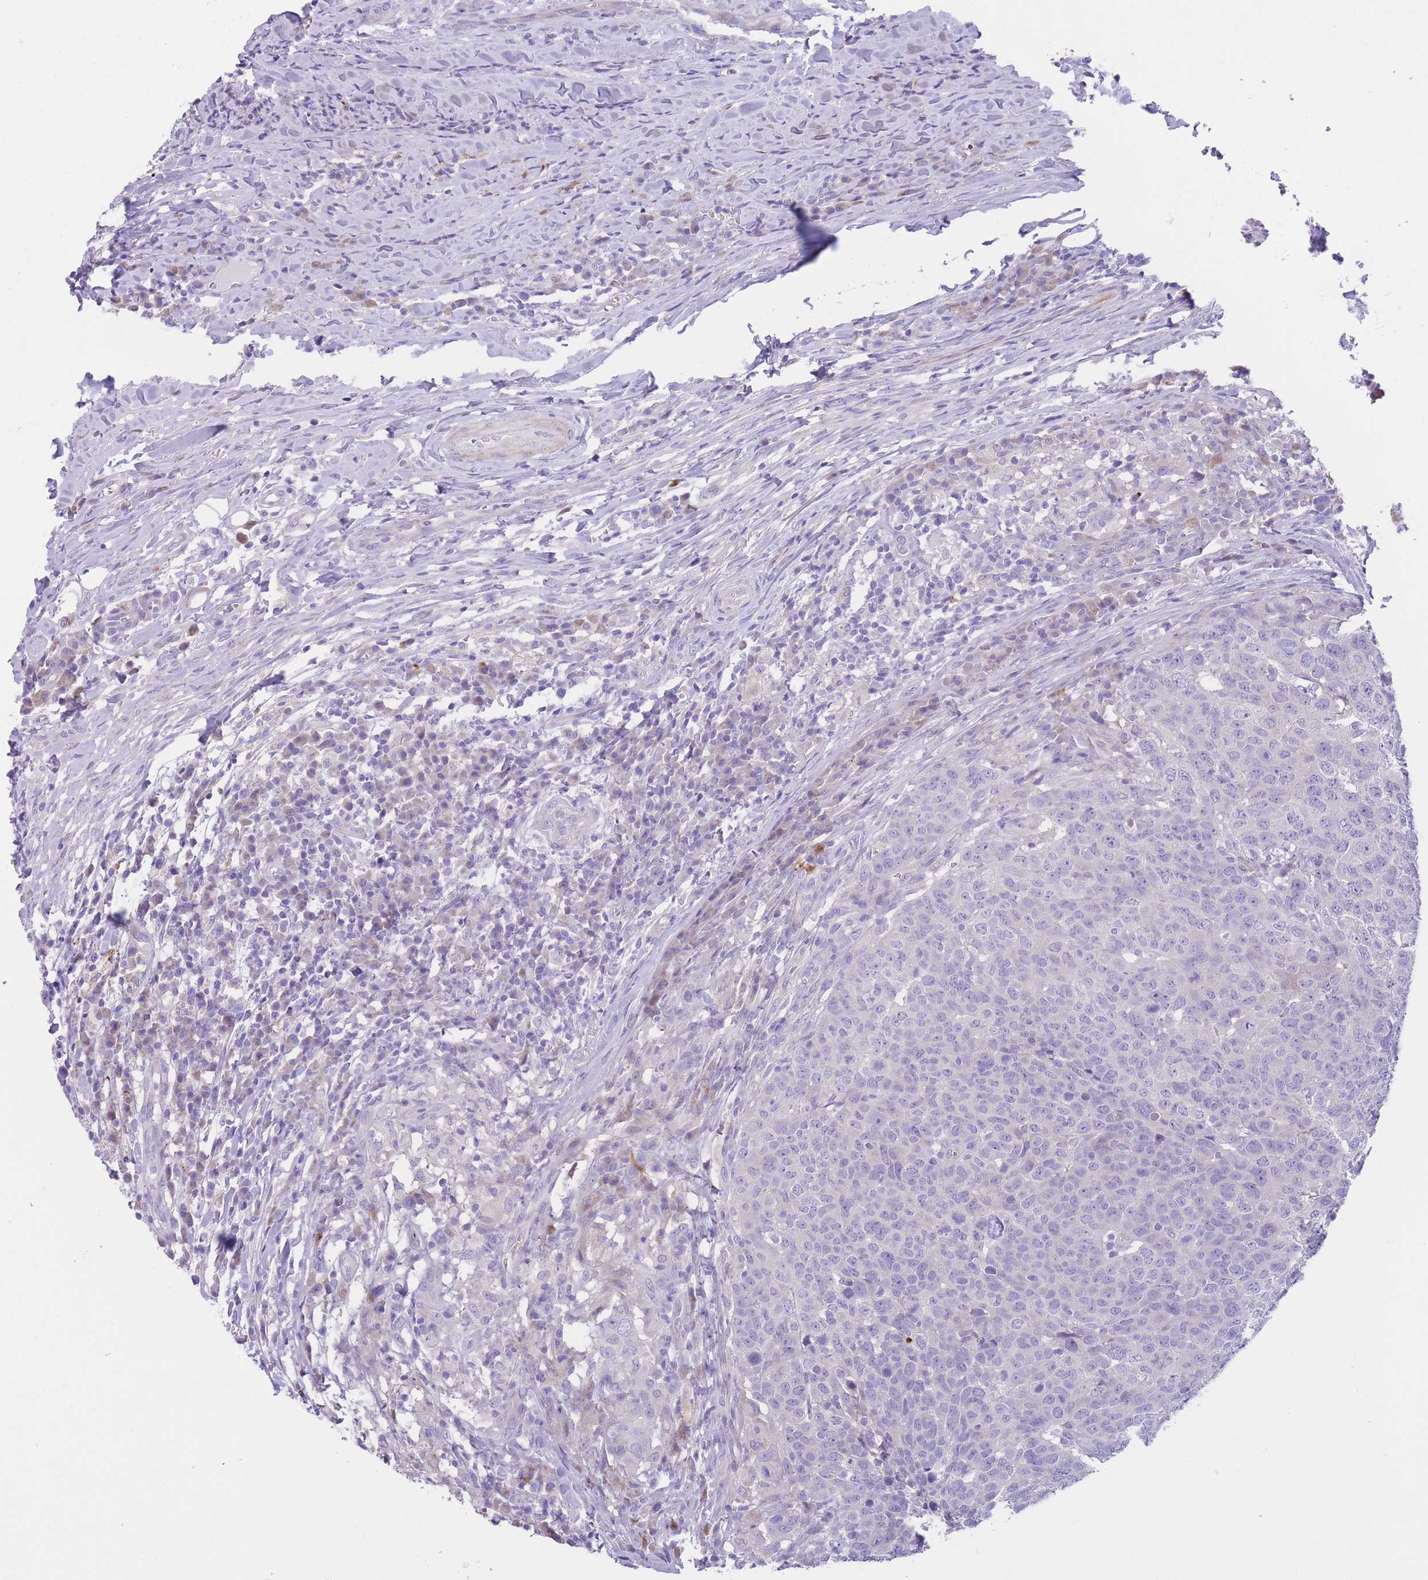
{"staining": {"intensity": "negative", "quantity": "none", "location": "none"}, "tissue": "head and neck cancer", "cell_type": "Tumor cells", "image_type": "cancer", "snomed": [{"axis": "morphology", "description": "Normal tissue, NOS"}, {"axis": "morphology", "description": "Squamous cell carcinoma, NOS"}, {"axis": "topography", "description": "Skeletal muscle"}, {"axis": "topography", "description": "Vascular tissue"}, {"axis": "topography", "description": "Peripheral nerve tissue"}, {"axis": "topography", "description": "Head-Neck"}], "caption": "Immunohistochemistry image of neoplastic tissue: head and neck squamous cell carcinoma stained with DAB demonstrates no significant protein positivity in tumor cells.", "gene": "QTRT1", "patient": {"sex": "male", "age": 66}}